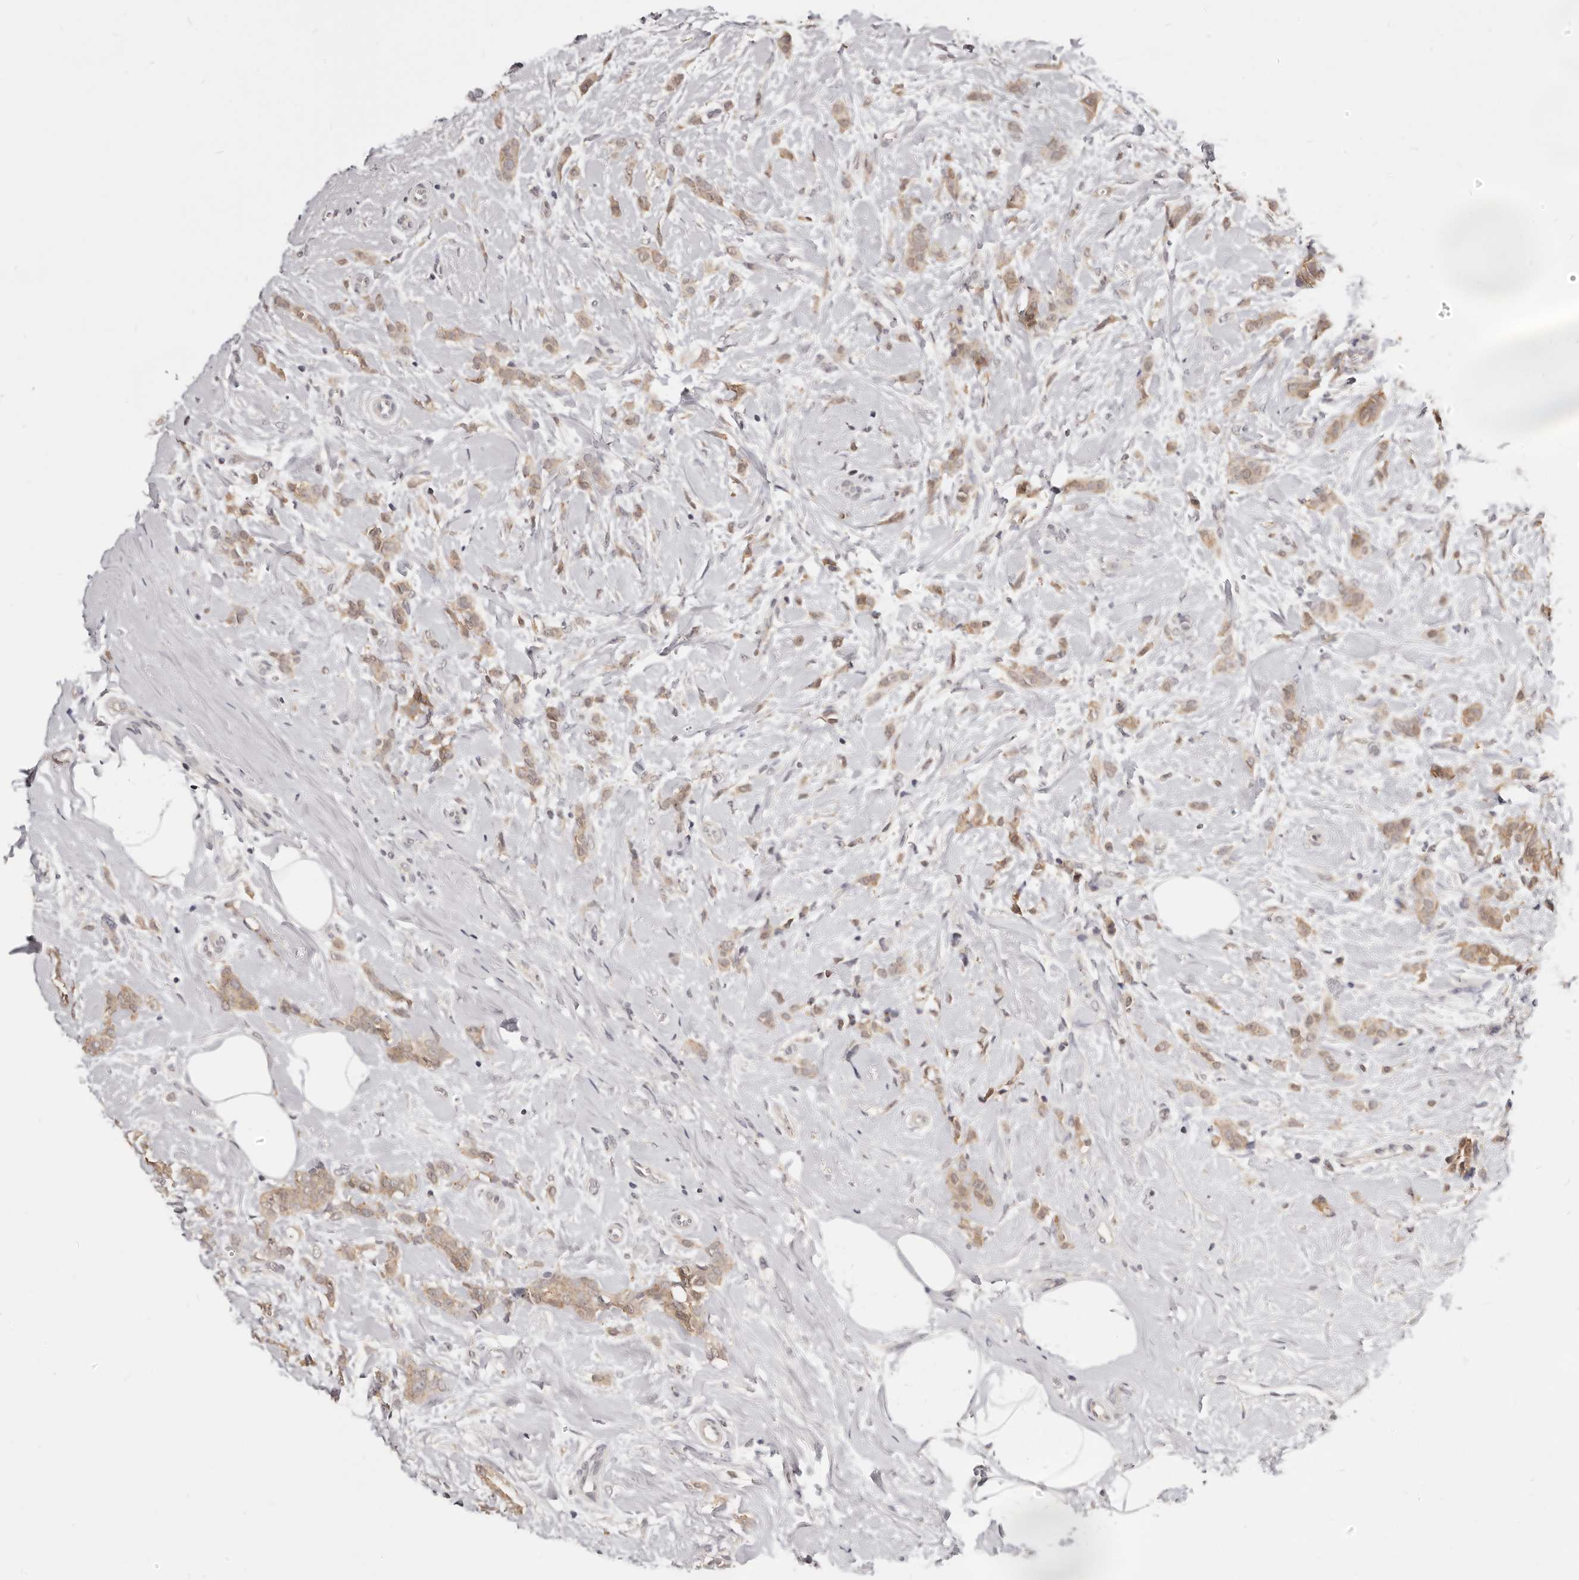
{"staining": {"intensity": "moderate", "quantity": ">75%", "location": "cytoplasmic/membranous"}, "tissue": "breast cancer", "cell_type": "Tumor cells", "image_type": "cancer", "snomed": [{"axis": "morphology", "description": "Lobular carcinoma, in situ"}, {"axis": "morphology", "description": "Lobular carcinoma"}, {"axis": "topography", "description": "Breast"}], "caption": "A medium amount of moderate cytoplasmic/membranous staining is appreciated in about >75% of tumor cells in lobular carcinoma in situ (breast) tissue.", "gene": "TSPAN13", "patient": {"sex": "female", "age": 41}}